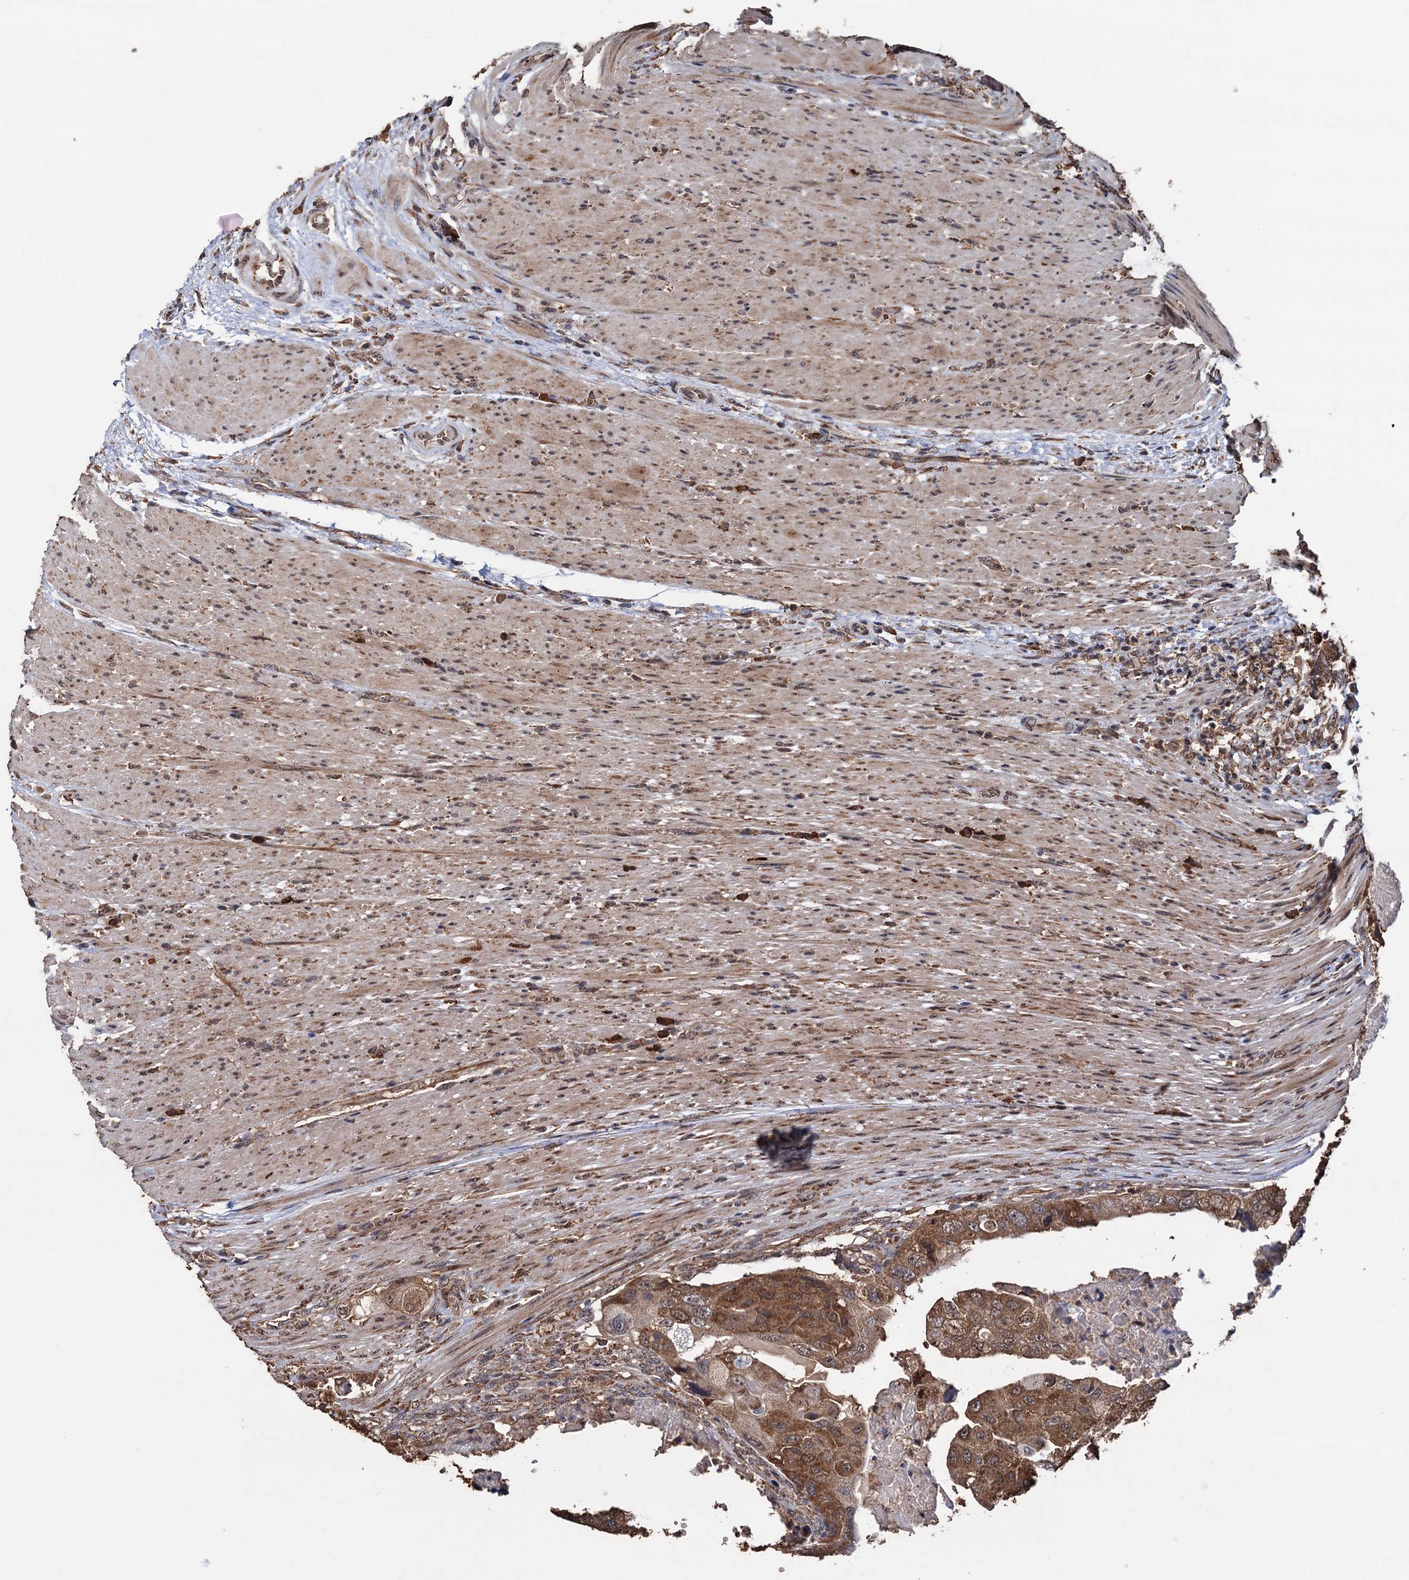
{"staining": {"intensity": "moderate", "quantity": ">75%", "location": "cytoplasmic/membranous"}, "tissue": "colorectal cancer", "cell_type": "Tumor cells", "image_type": "cancer", "snomed": [{"axis": "morphology", "description": "Adenocarcinoma, NOS"}, {"axis": "topography", "description": "Rectum"}], "caption": "Immunohistochemistry (IHC) of human adenocarcinoma (colorectal) exhibits medium levels of moderate cytoplasmic/membranous staining in approximately >75% of tumor cells.", "gene": "TBC1D12", "patient": {"sex": "male", "age": 63}}